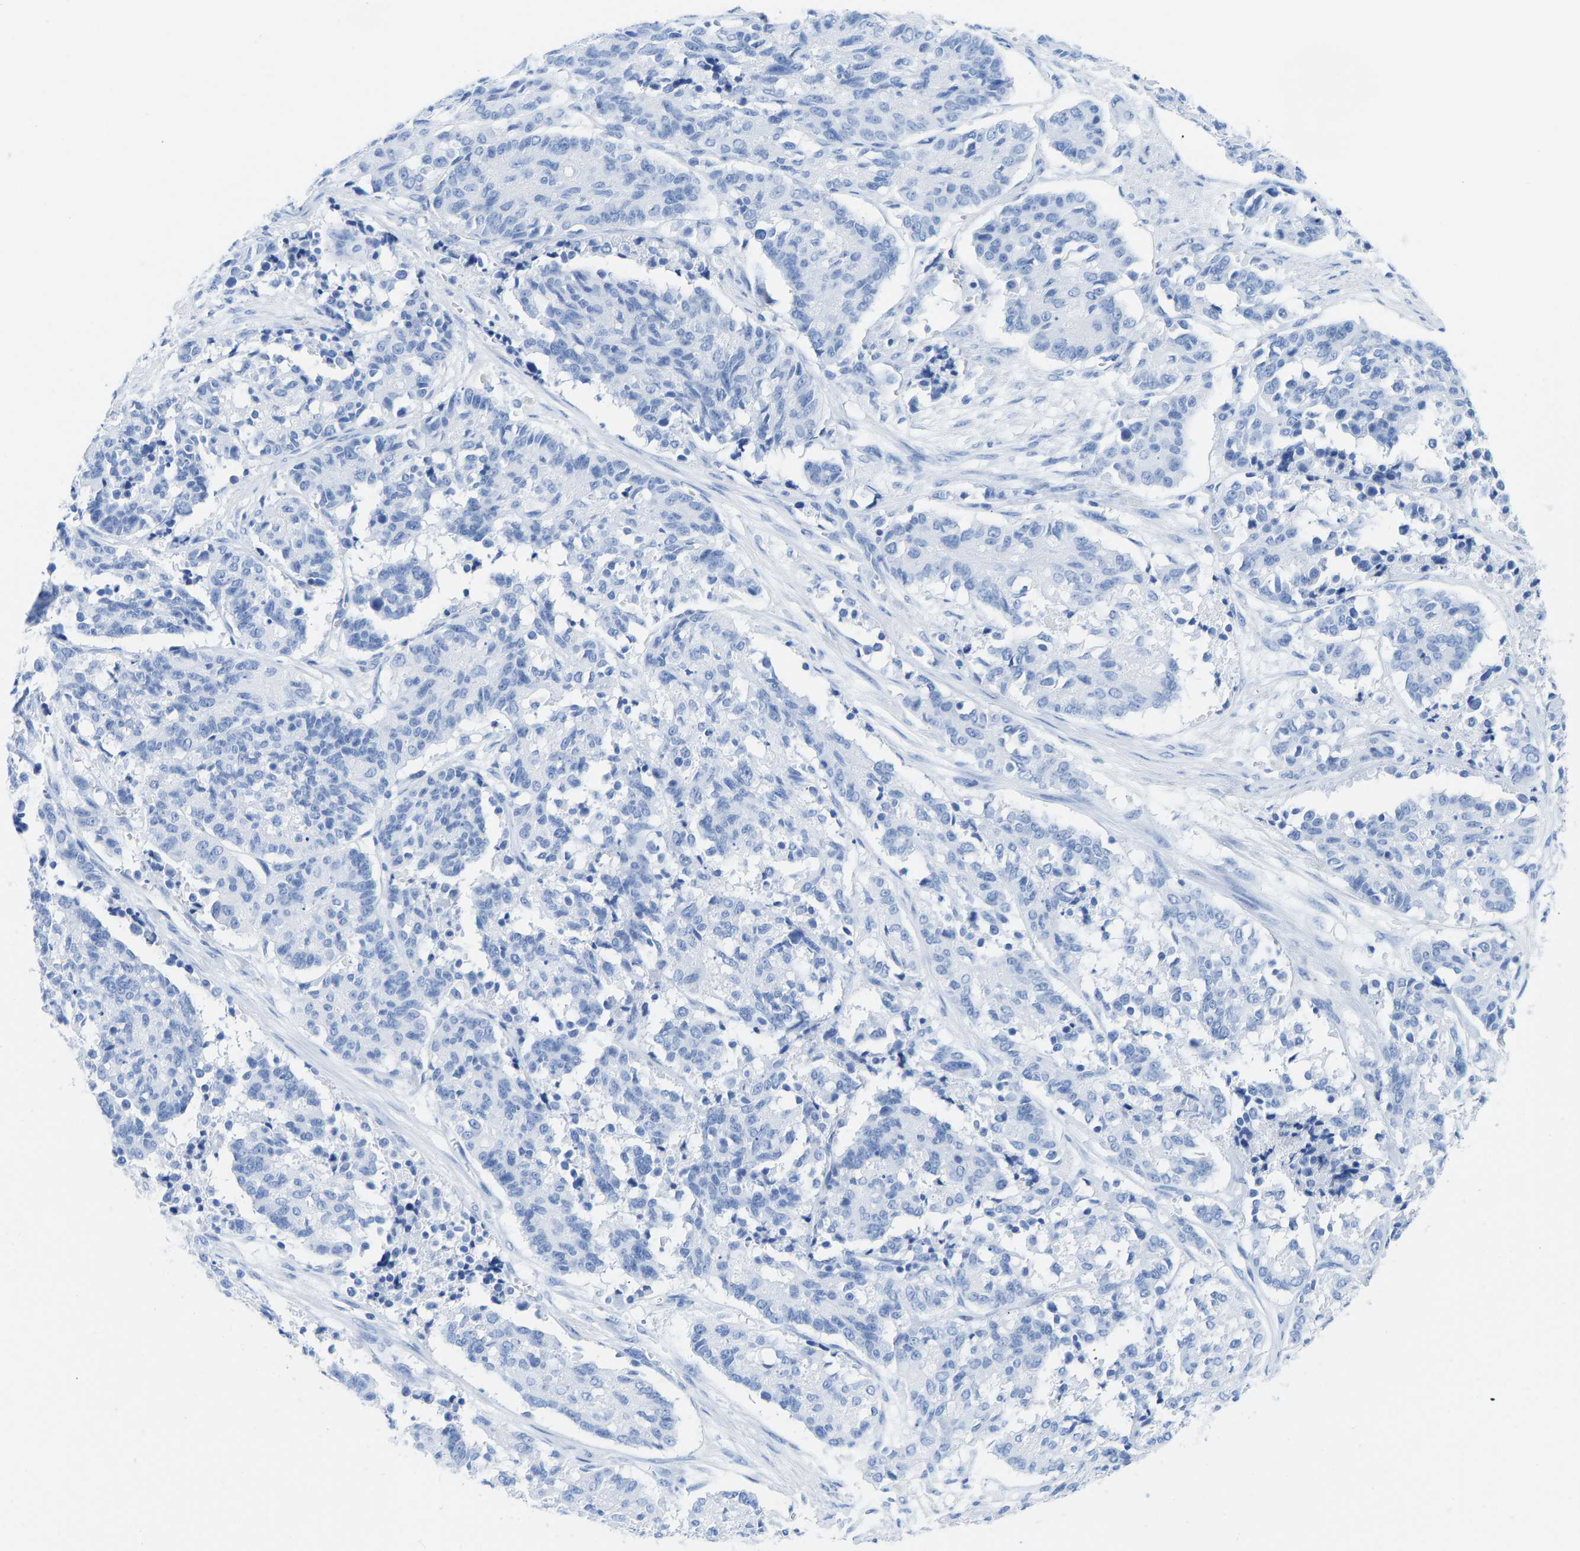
{"staining": {"intensity": "negative", "quantity": "none", "location": "none"}, "tissue": "cervical cancer", "cell_type": "Tumor cells", "image_type": "cancer", "snomed": [{"axis": "morphology", "description": "Squamous cell carcinoma, NOS"}, {"axis": "topography", "description": "Cervix"}], "caption": "Tumor cells show no significant expression in squamous cell carcinoma (cervical).", "gene": "ELMO2", "patient": {"sex": "female", "age": 35}}